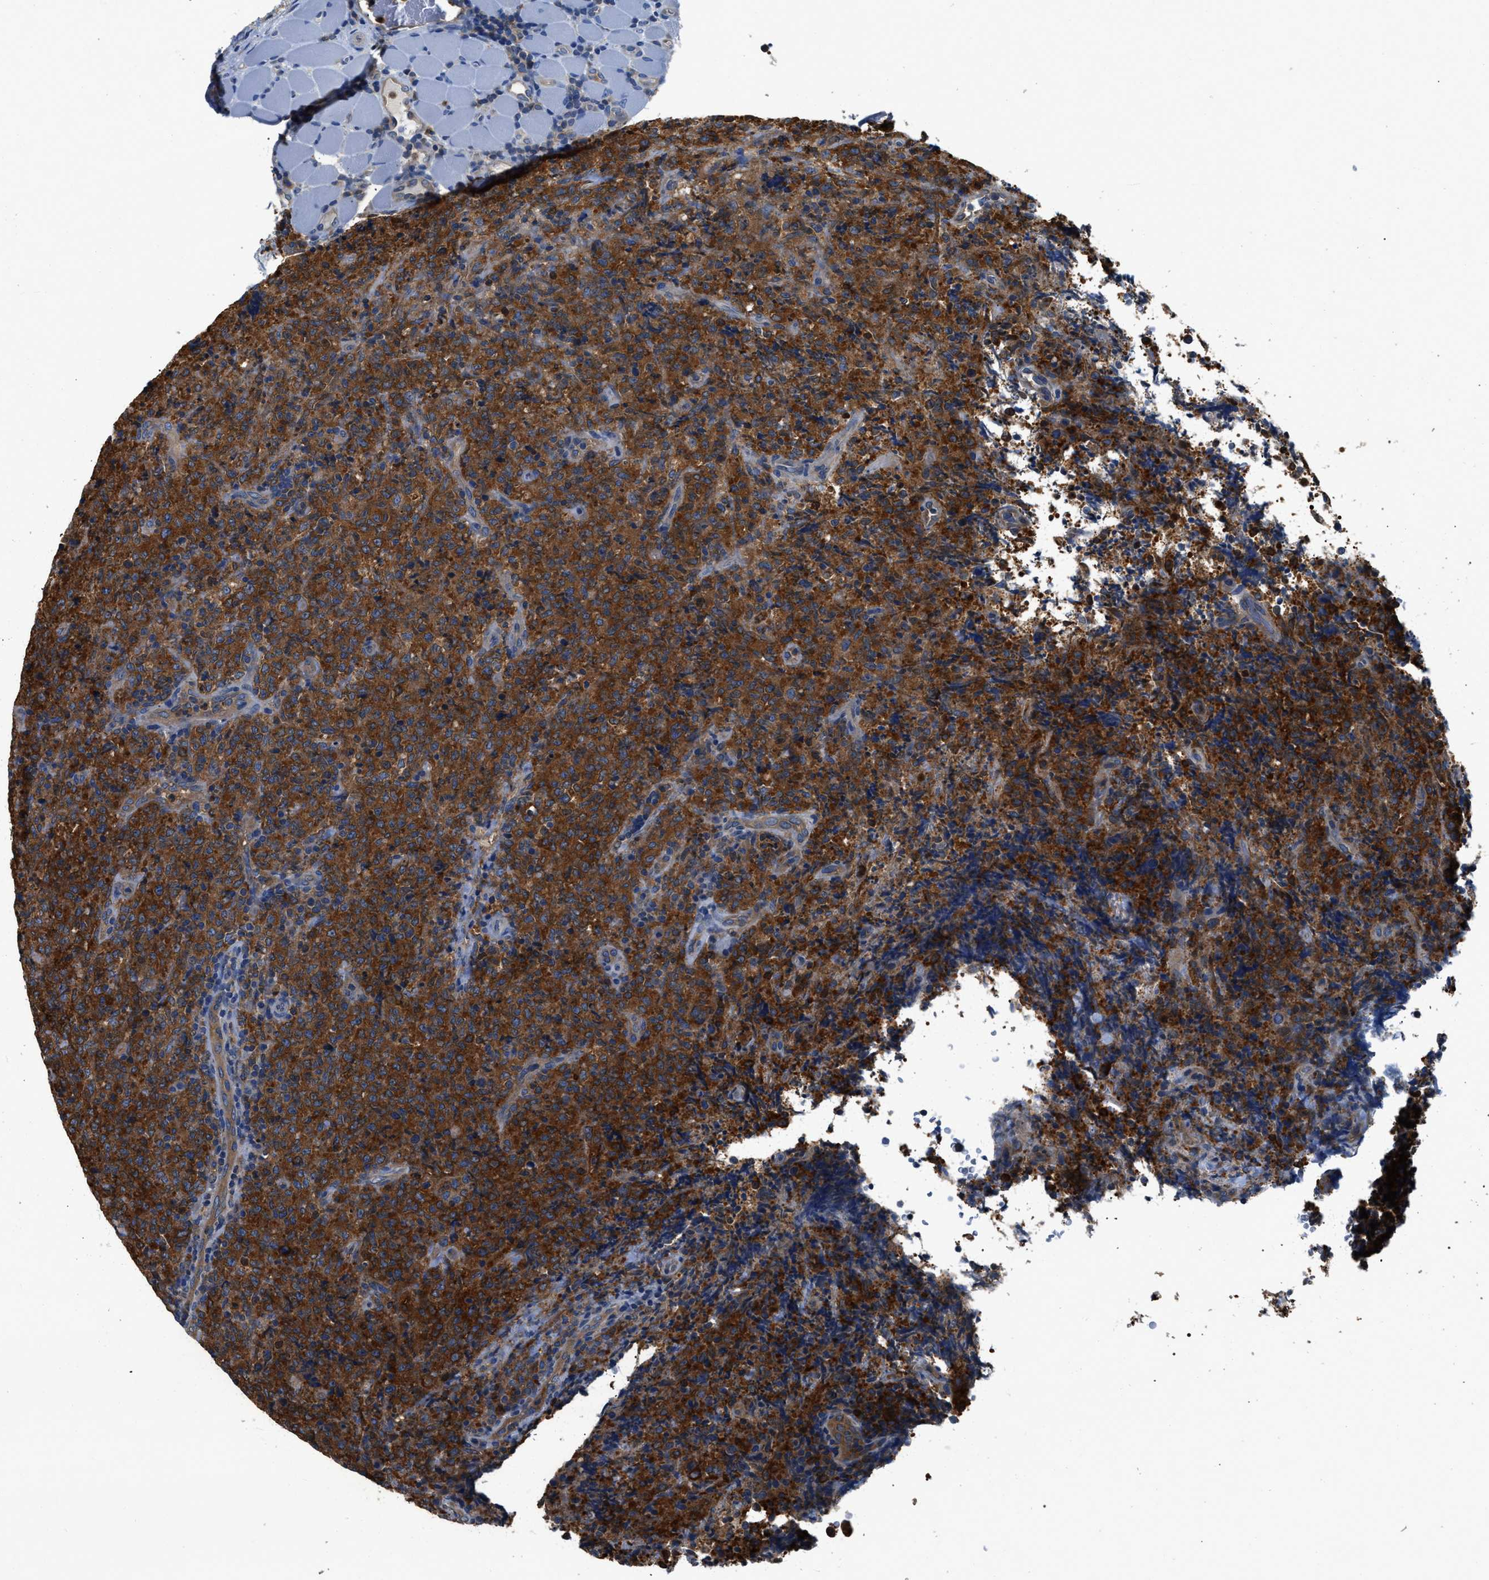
{"staining": {"intensity": "strong", "quantity": ">75%", "location": "cytoplasmic/membranous"}, "tissue": "lymphoma", "cell_type": "Tumor cells", "image_type": "cancer", "snomed": [{"axis": "morphology", "description": "Malignant lymphoma, non-Hodgkin's type, High grade"}, {"axis": "topography", "description": "Tonsil"}], "caption": "Protein staining by IHC shows strong cytoplasmic/membranous staining in approximately >75% of tumor cells in high-grade malignant lymphoma, non-Hodgkin's type. Using DAB (brown) and hematoxylin (blue) stains, captured at high magnification using brightfield microscopy.", "gene": "PKM", "patient": {"sex": "female", "age": 36}}